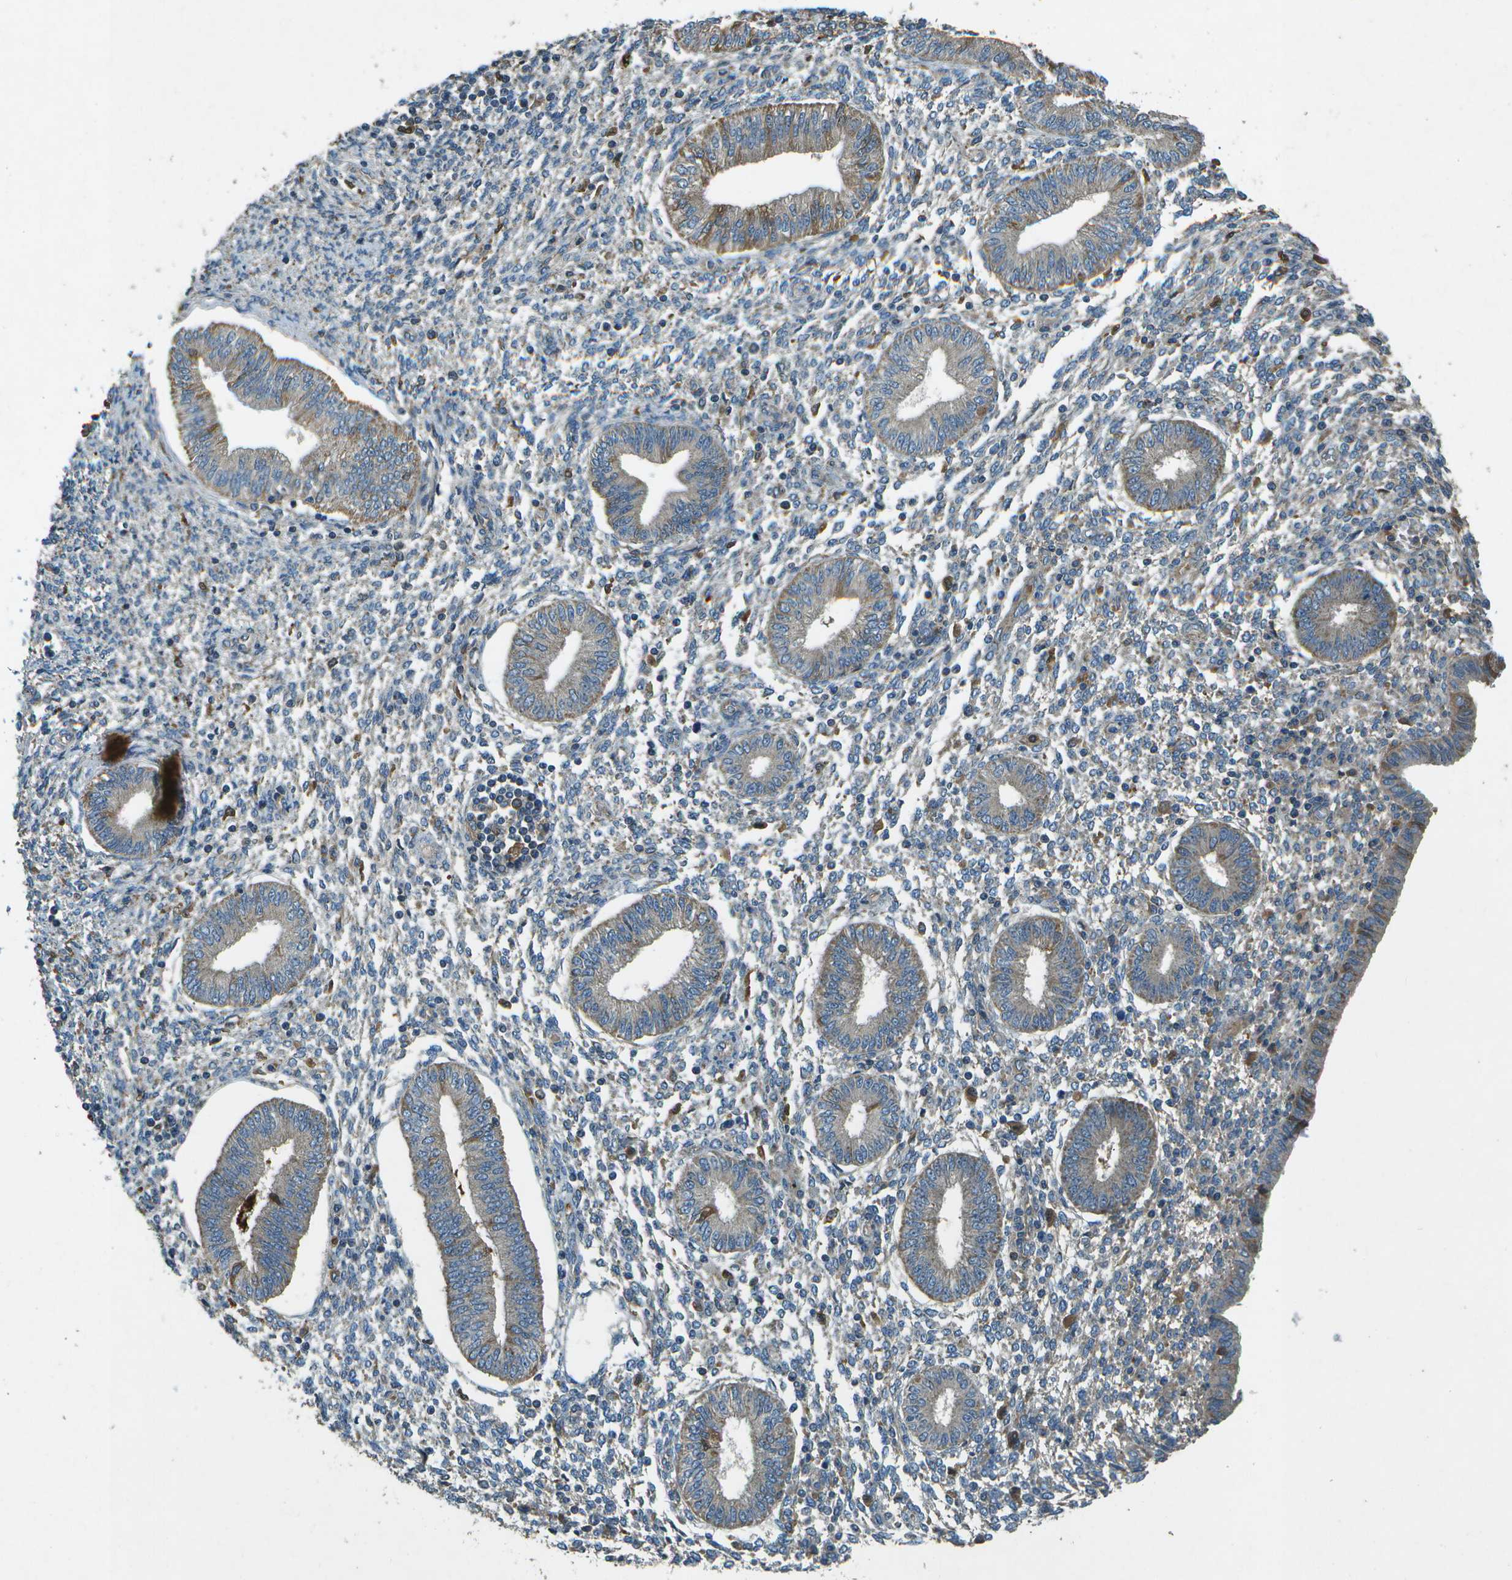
{"staining": {"intensity": "weak", "quantity": "<25%", "location": "cytoplasmic/membranous"}, "tissue": "endometrium", "cell_type": "Cells in endometrial stroma", "image_type": "normal", "snomed": [{"axis": "morphology", "description": "Normal tissue, NOS"}, {"axis": "topography", "description": "Endometrium"}], "caption": "A micrograph of endometrium stained for a protein demonstrates no brown staining in cells in endometrial stroma.", "gene": "PXYLP1", "patient": {"sex": "female", "age": 50}}